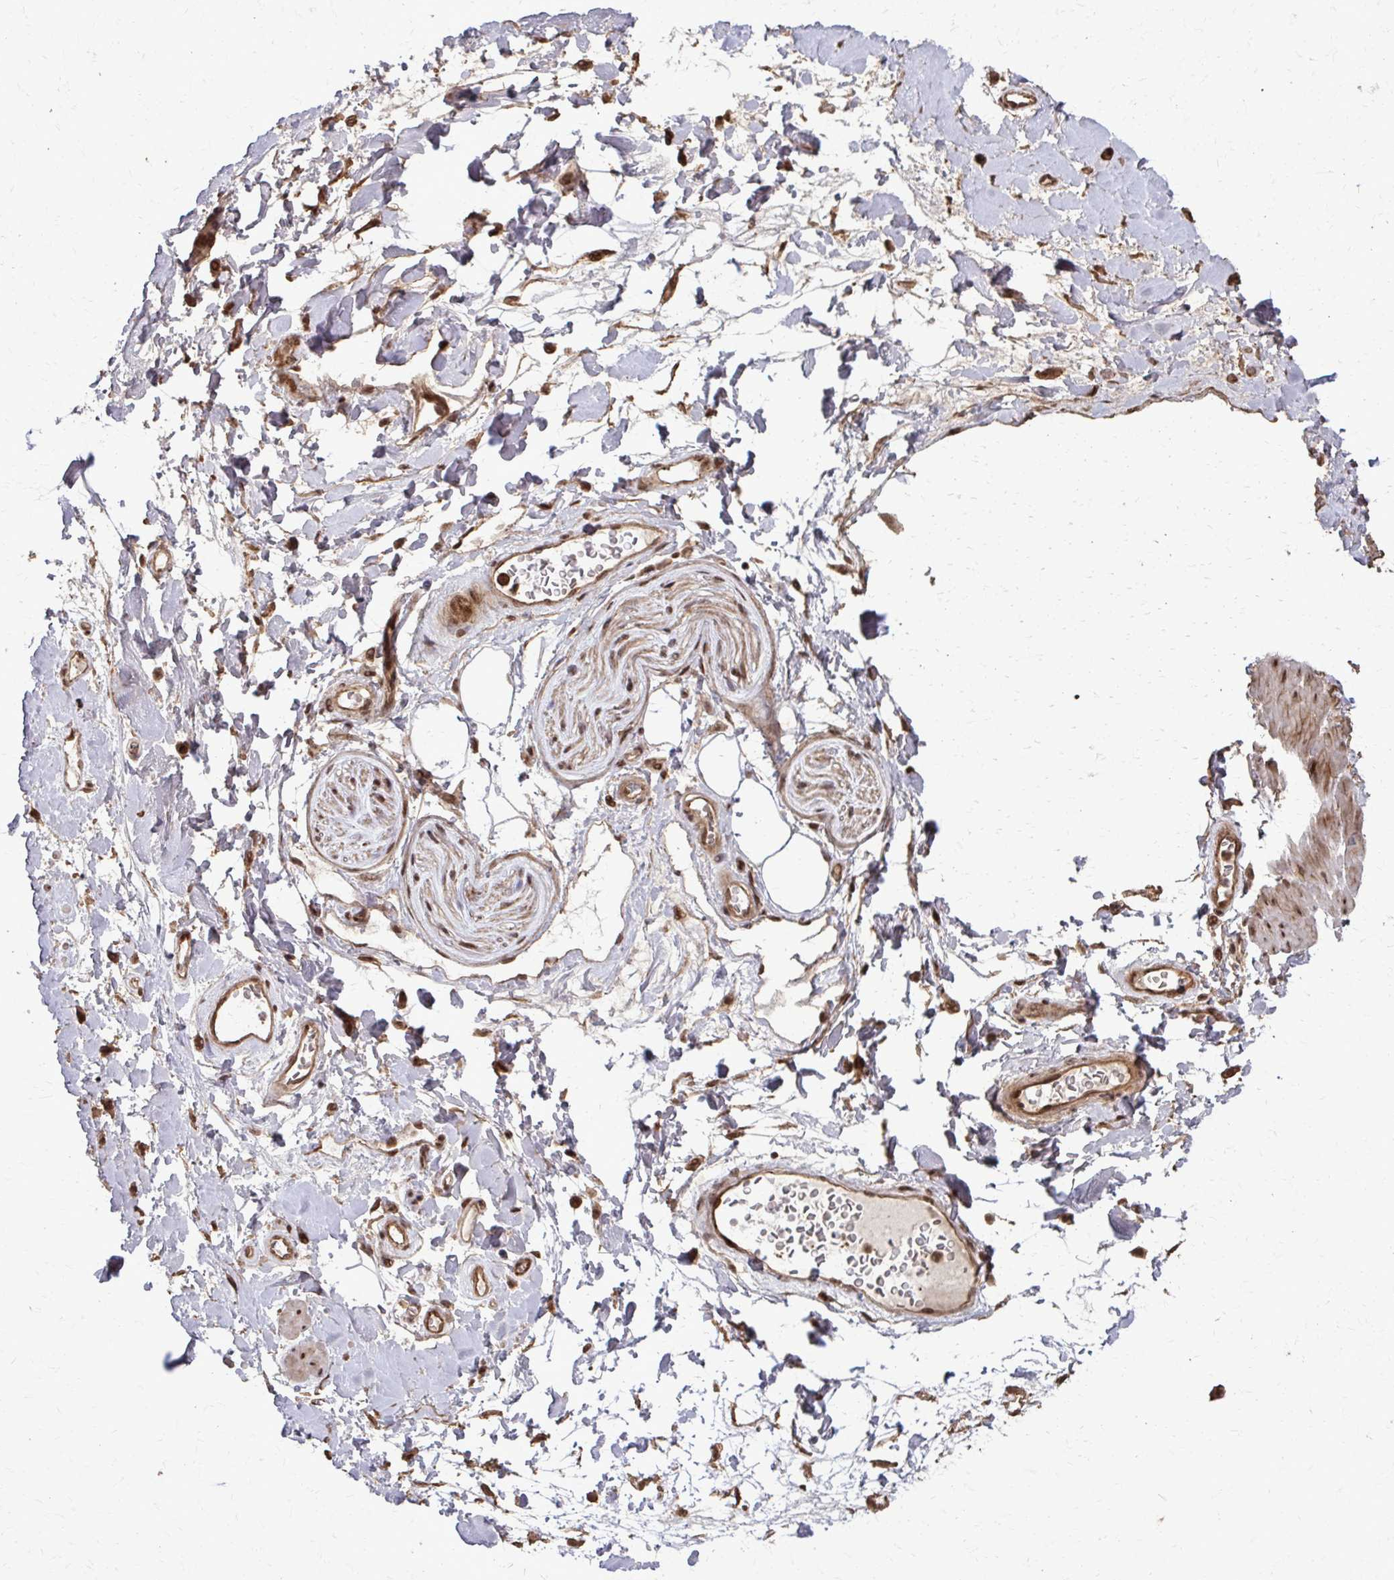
{"staining": {"intensity": "moderate", "quantity": ">75%", "location": "nuclear"}, "tissue": "adipose tissue", "cell_type": "Adipocytes", "image_type": "normal", "snomed": [{"axis": "morphology", "description": "Normal tissue, NOS"}, {"axis": "topography", "description": "Urinary bladder"}, {"axis": "topography", "description": "Peripheral nerve tissue"}], "caption": "A brown stain labels moderate nuclear staining of a protein in adipocytes of normal adipose tissue.", "gene": "SS18", "patient": {"sex": "female", "age": 60}}